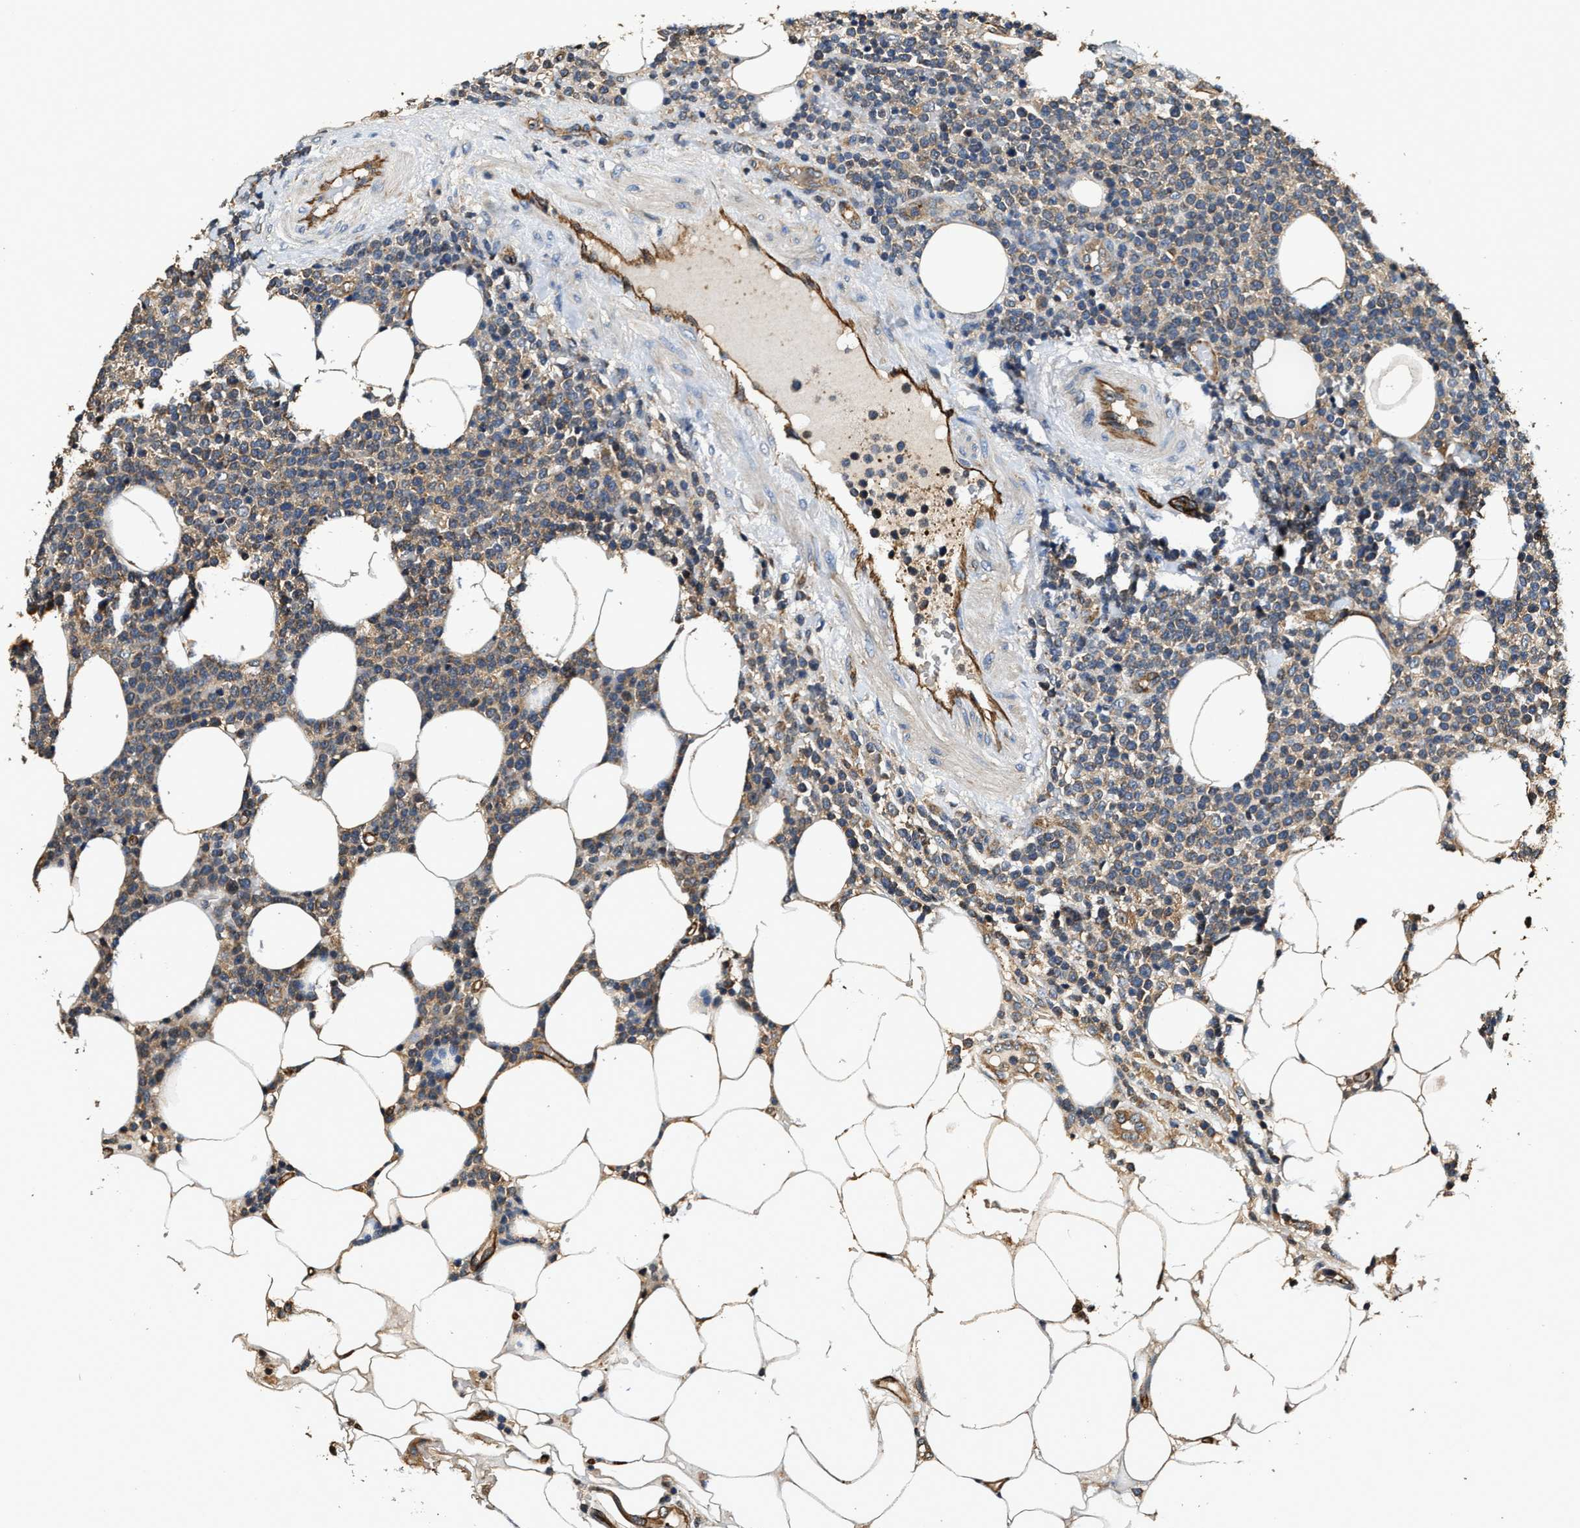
{"staining": {"intensity": "moderate", "quantity": "<25%", "location": "cytoplasmic/membranous"}, "tissue": "lymphoma", "cell_type": "Tumor cells", "image_type": "cancer", "snomed": [{"axis": "morphology", "description": "Malignant lymphoma, non-Hodgkin's type, High grade"}, {"axis": "topography", "description": "Lymph node"}], "caption": "IHC staining of high-grade malignant lymphoma, non-Hodgkin's type, which exhibits low levels of moderate cytoplasmic/membranous positivity in about <25% of tumor cells indicating moderate cytoplasmic/membranous protein staining. The staining was performed using DAB (3,3'-diaminobenzidine) (brown) for protein detection and nuclei were counterstained in hematoxylin (blue).", "gene": "GFRA3", "patient": {"sex": "male", "age": 61}}